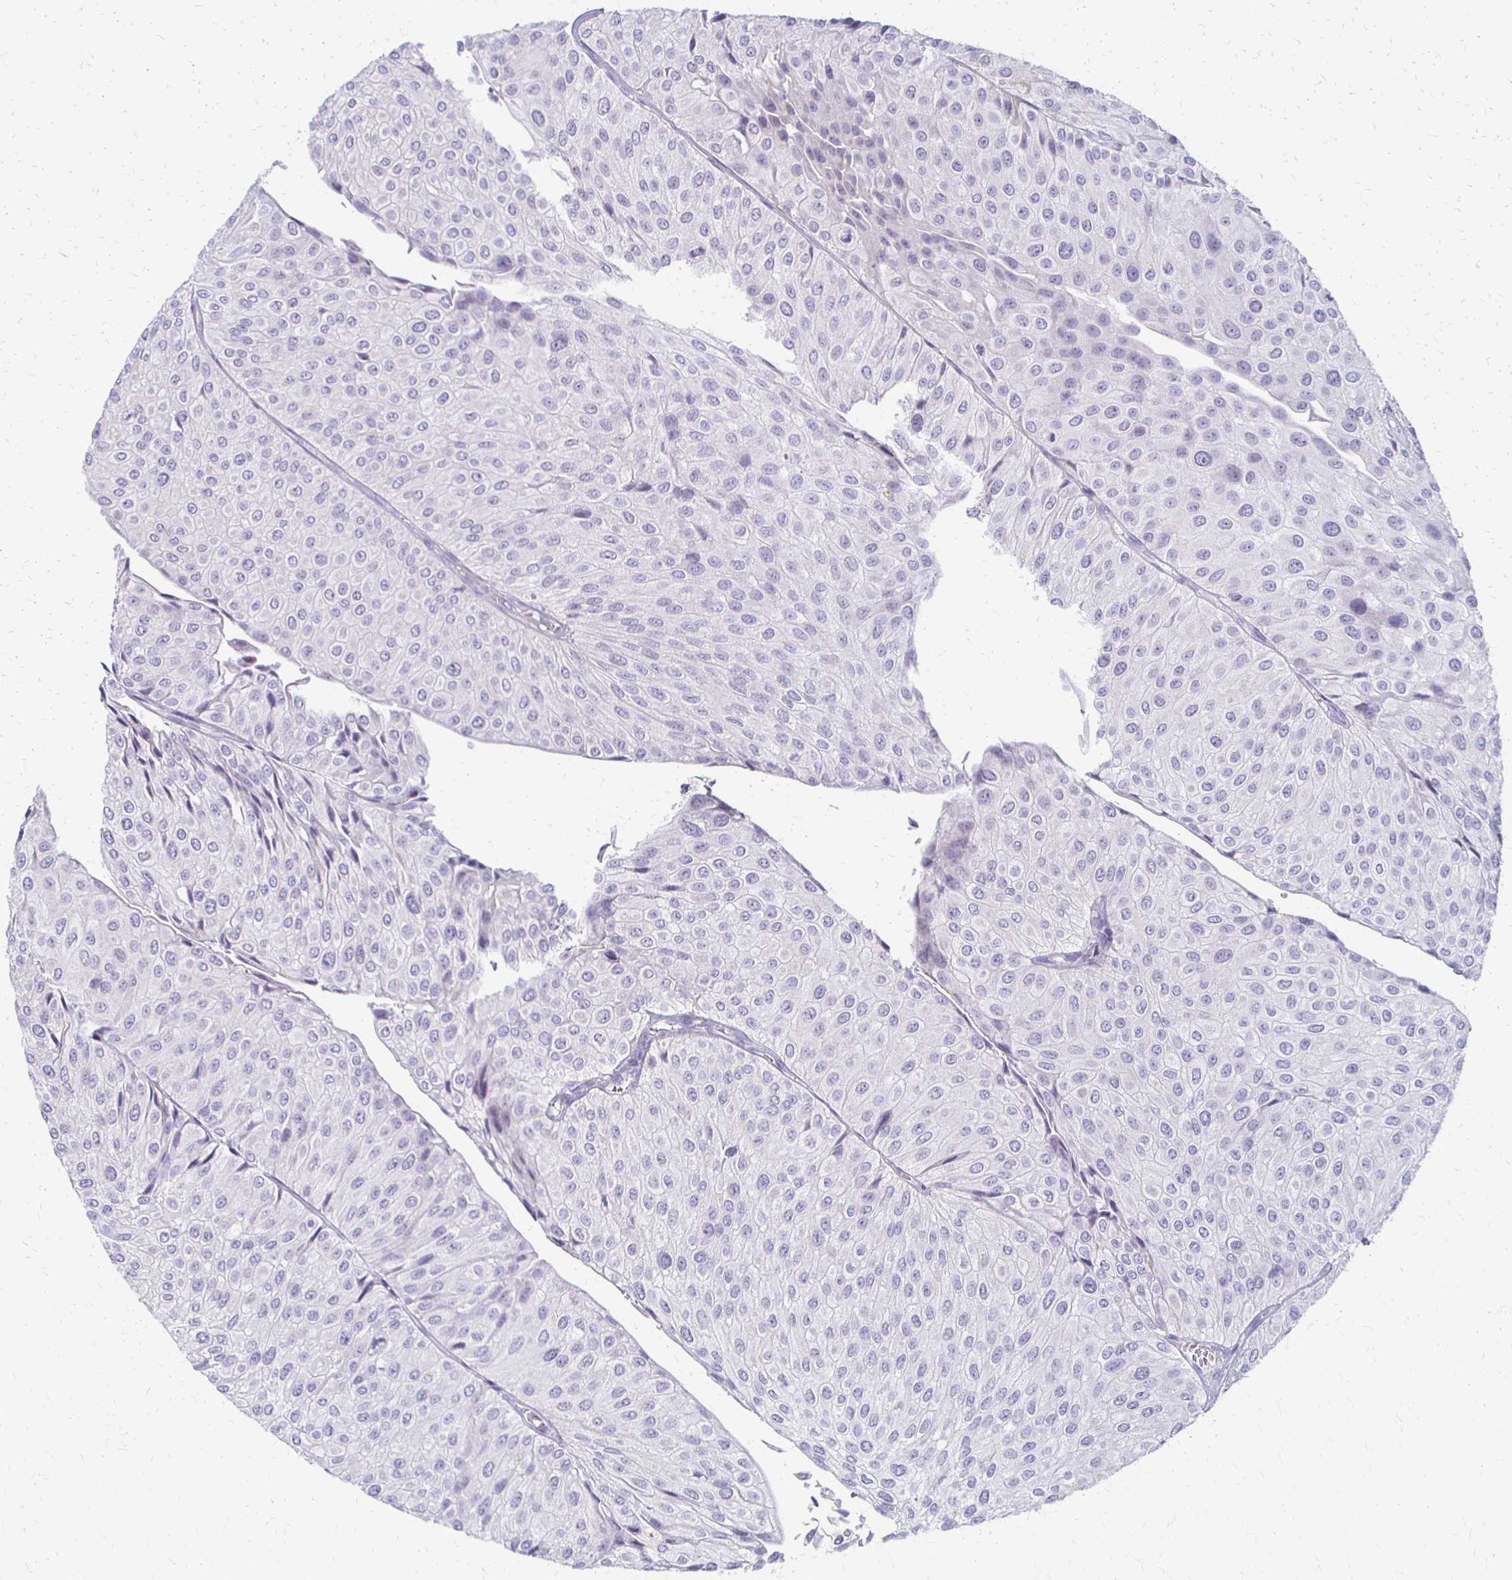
{"staining": {"intensity": "negative", "quantity": "none", "location": "none"}, "tissue": "urothelial cancer", "cell_type": "Tumor cells", "image_type": "cancer", "snomed": [{"axis": "morphology", "description": "Urothelial carcinoma, NOS"}, {"axis": "topography", "description": "Urinary bladder"}], "caption": "This is an IHC image of transitional cell carcinoma. There is no positivity in tumor cells.", "gene": "ACP5", "patient": {"sex": "male", "age": 67}}